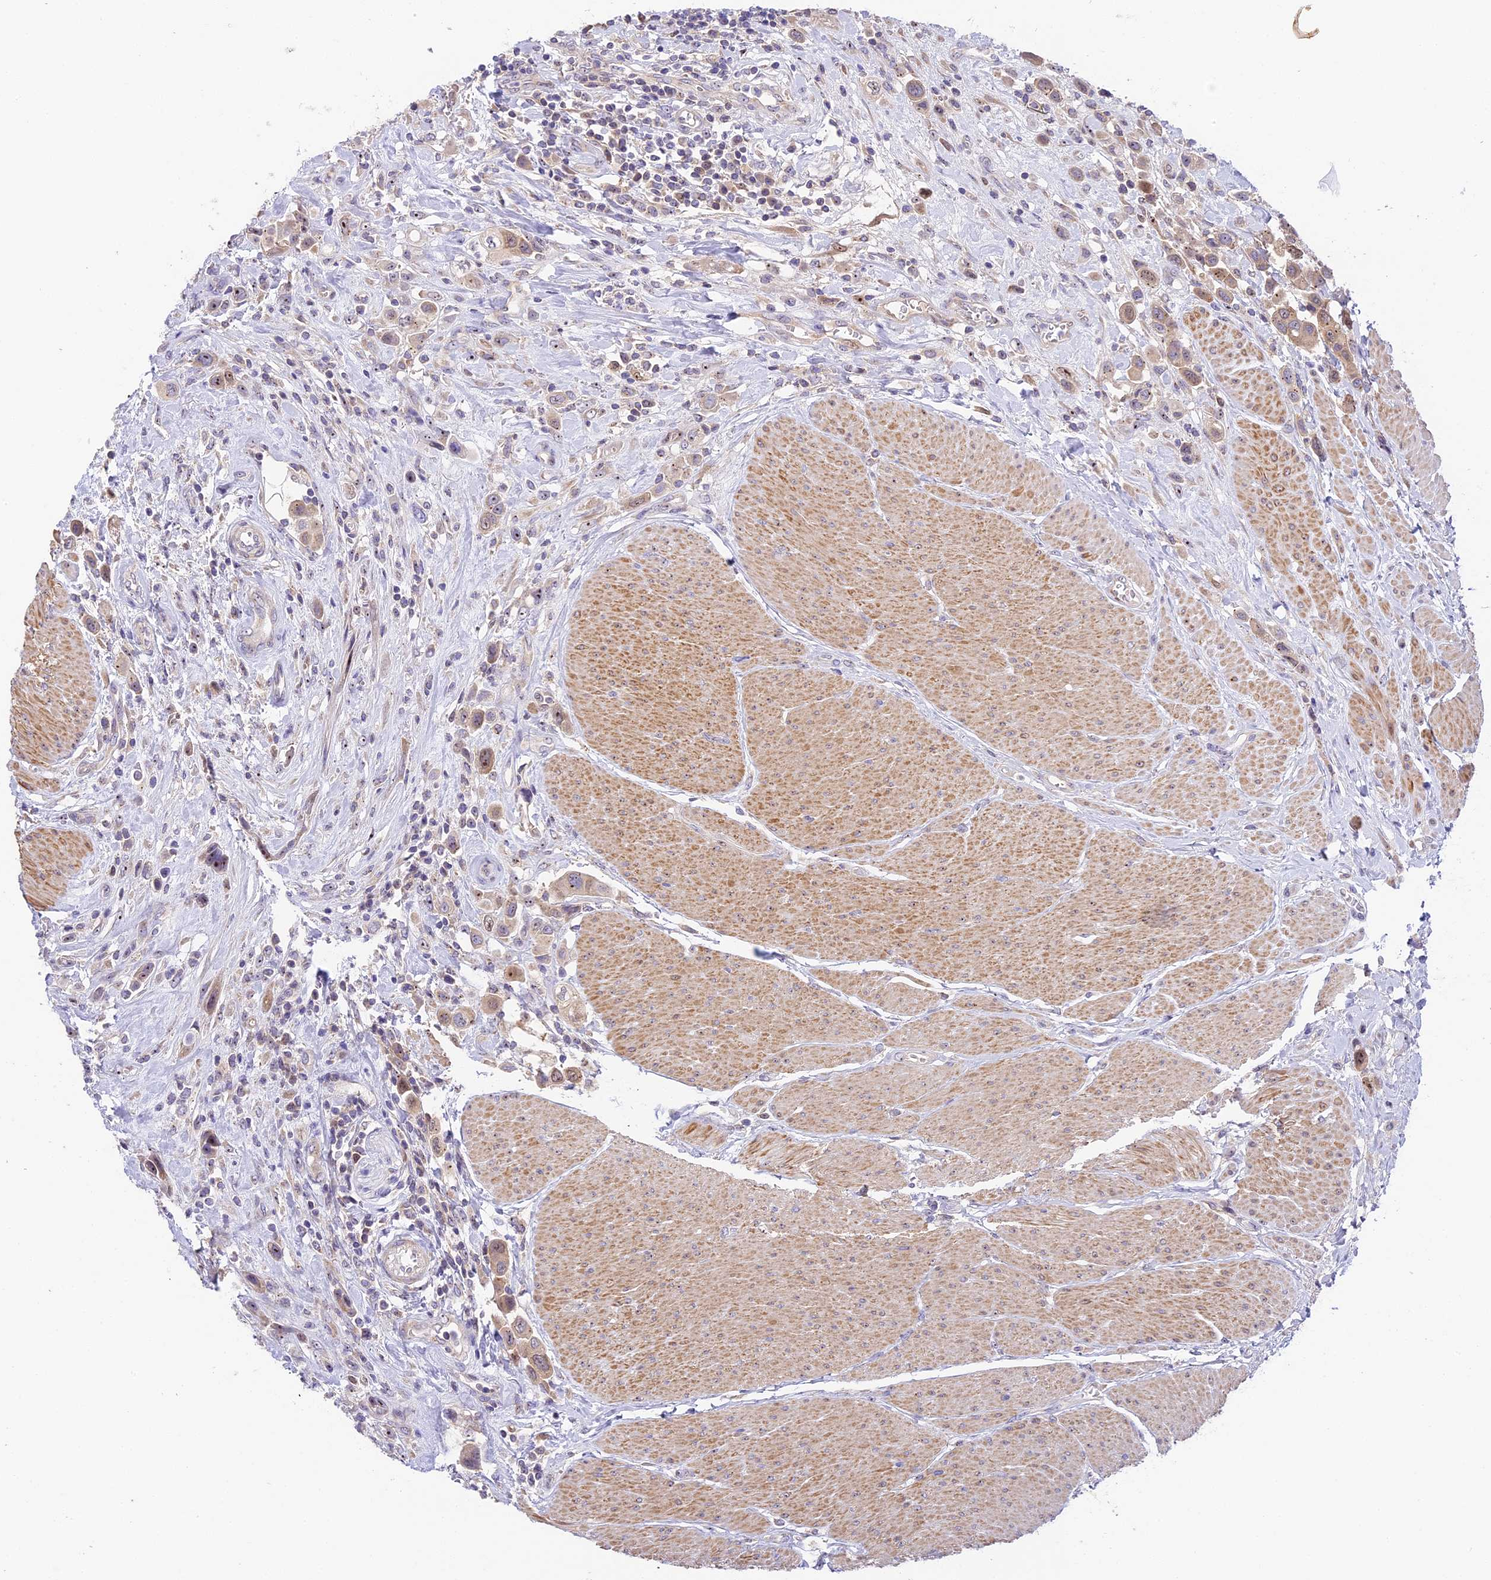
{"staining": {"intensity": "weak", "quantity": "25%-75%", "location": "cytoplasmic/membranous,nuclear"}, "tissue": "urothelial cancer", "cell_type": "Tumor cells", "image_type": "cancer", "snomed": [{"axis": "morphology", "description": "Urothelial carcinoma, High grade"}, {"axis": "topography", "description": "Urinary bladder"}], "caption": "Immunohistochemical staining of human urothelial cancer shows weak cytoplasmic/membranous and nuclear protein staining in about 25%-75% of tumor cells. Nuclei are stained in blue.", "gene": "RAD51", "patient": {"sex": "male", "age": 50}}